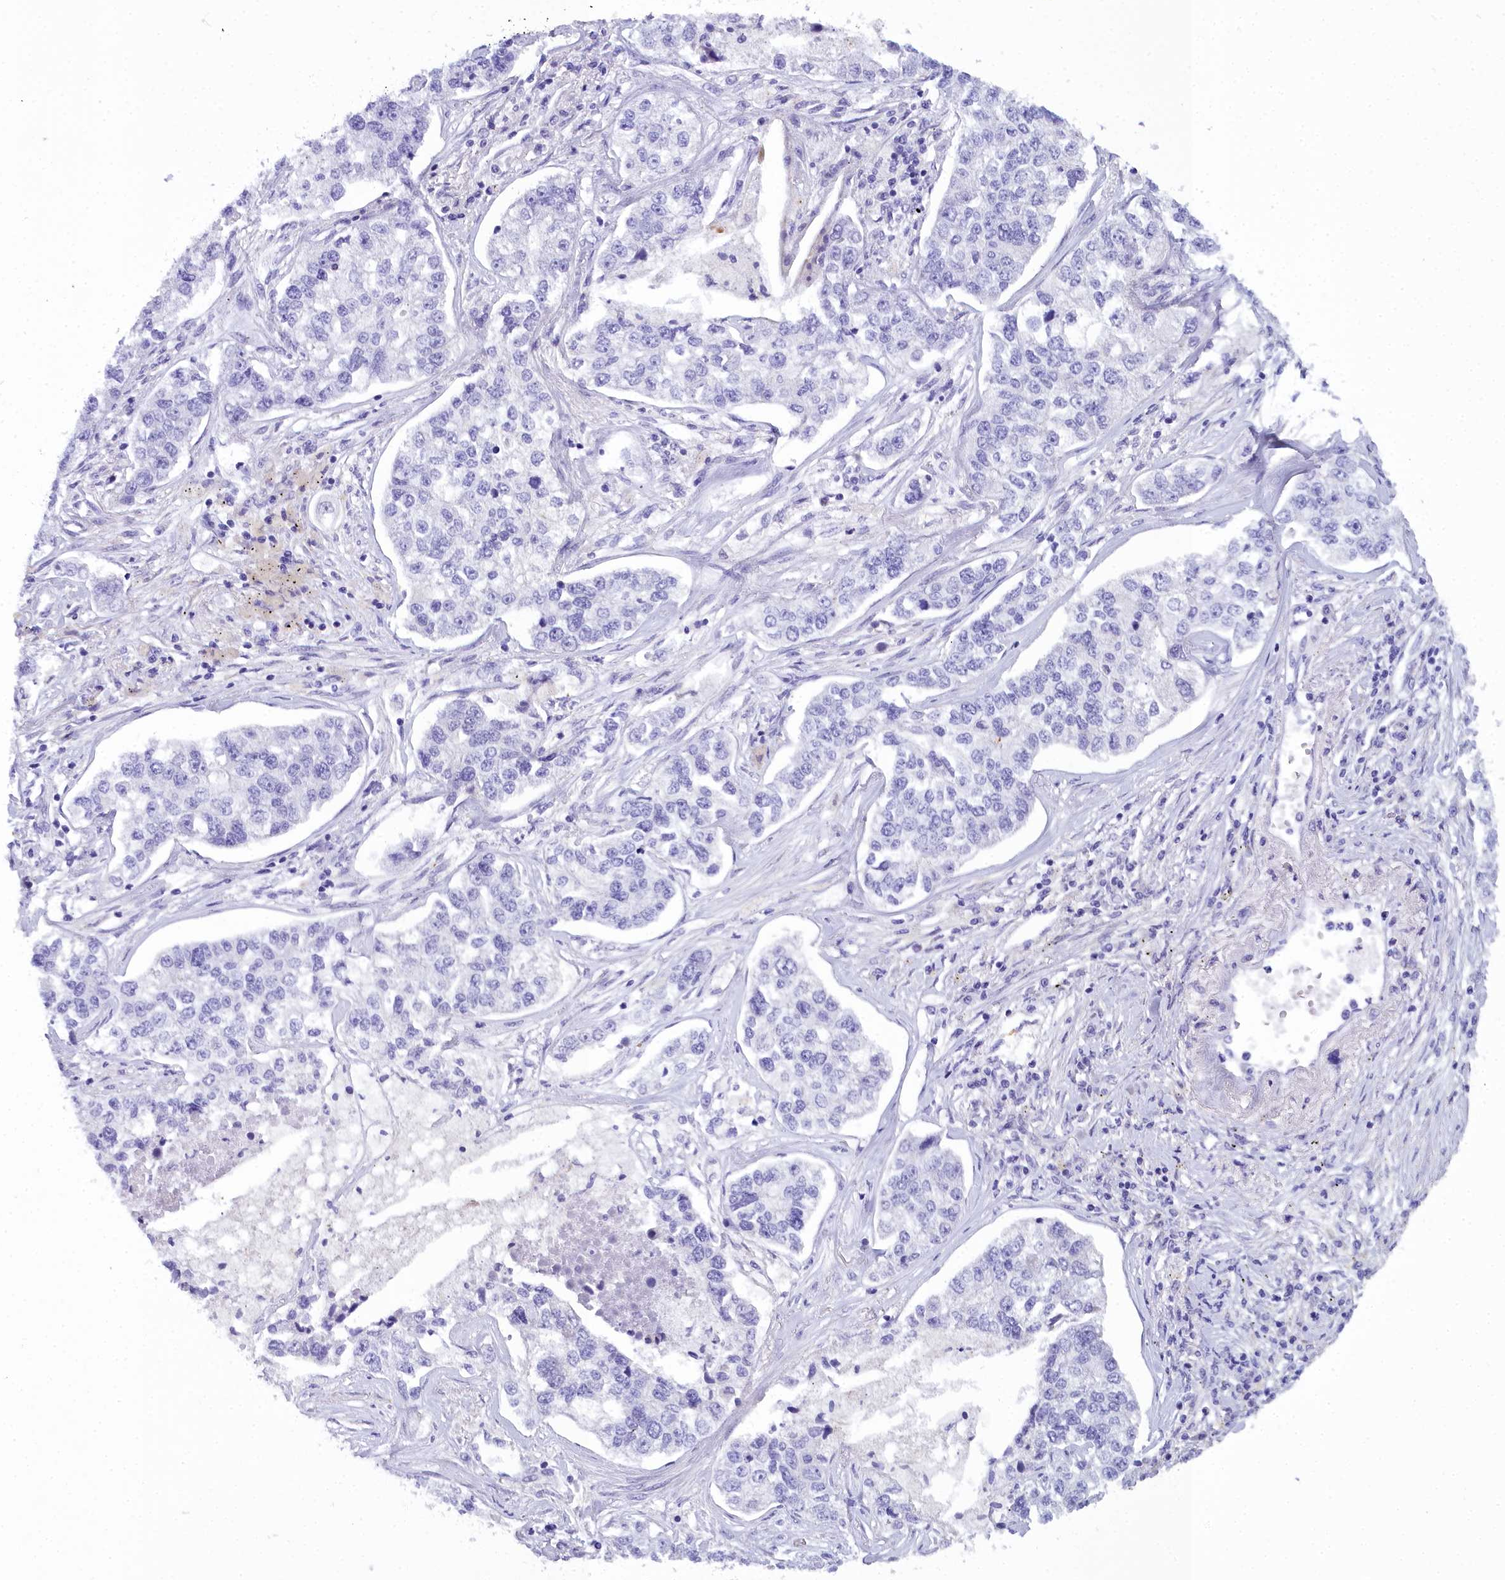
{"staining": {"intensity": "negative", "quantity": "none", "location": "none"}, "tissue": "lung cancer", "cell_type": "Tumor cells", "image_type": "cancer", "snomed": [{"axis": "morphology", "description": "Adenocarcinoma, NOS"}, {"axis": "topography", "description": "Lung"}], "caption": "Image shows no significant protein positivity in tumor cells of lung cancer (adenocarcinoma).", "gene": "TIMM22", "patient": {"sex": "male", "age": 49}}